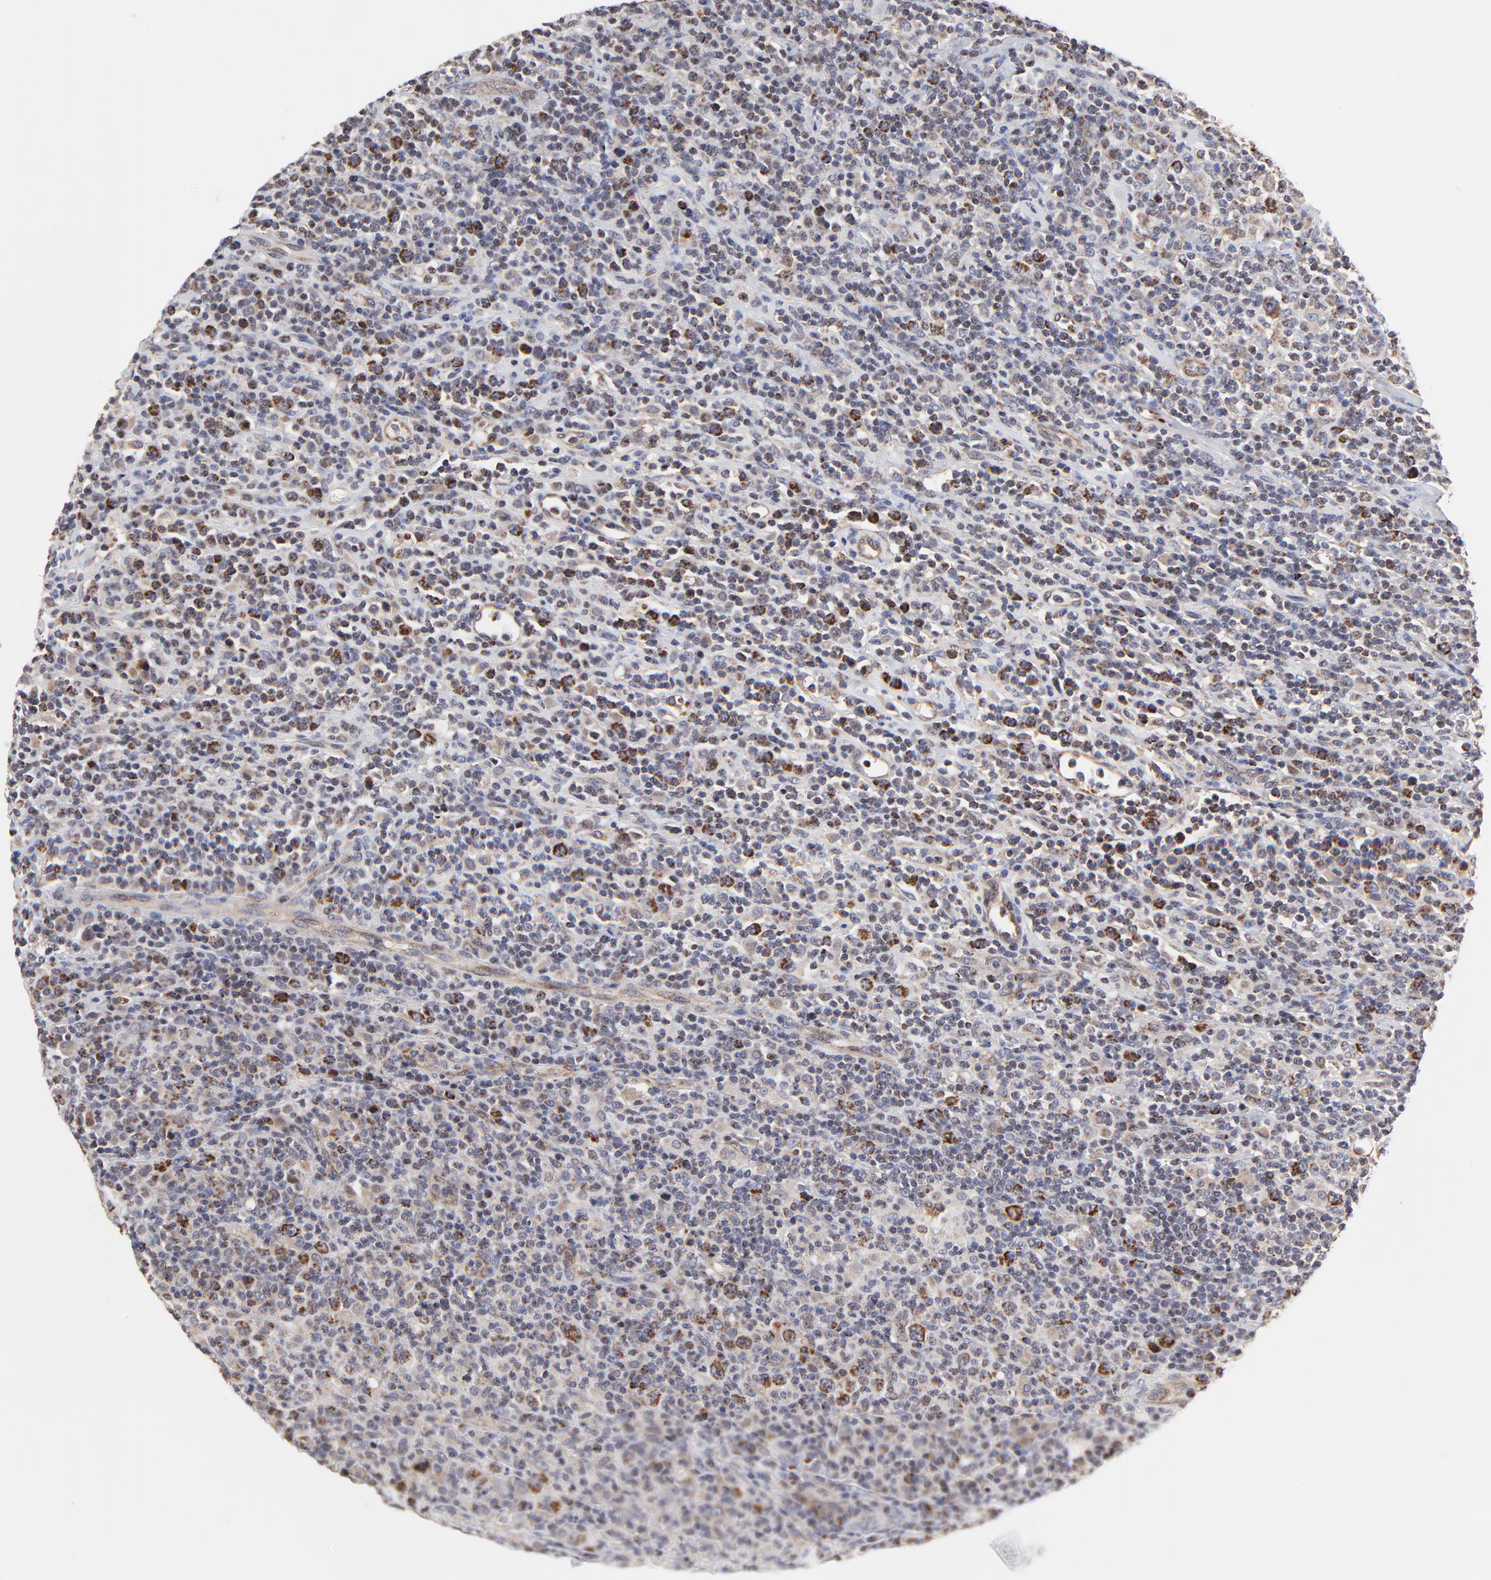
{"staining": {"intensity": "moderate", "quantity": "<25%", "location": "cytoplasmic/membranous"}, "tissue": "lymphoma", "cell_type": "Tumor cells", "image_type": "cancer", "snomed": [{"axis": "morphology", "description": "Hodgkin's disease, NOS"}, {"axis": "topography", "description": "Lymph node"}], "caption": "A brown stain highlights moderate cytoplasmic/membranous positivity of a protein in human lymphoma tumor cells. (DAB IHC with brightfield microscopy, high magnification).", "gene": "ZNF550", "patient": {"sex": "male", "age": 65}}